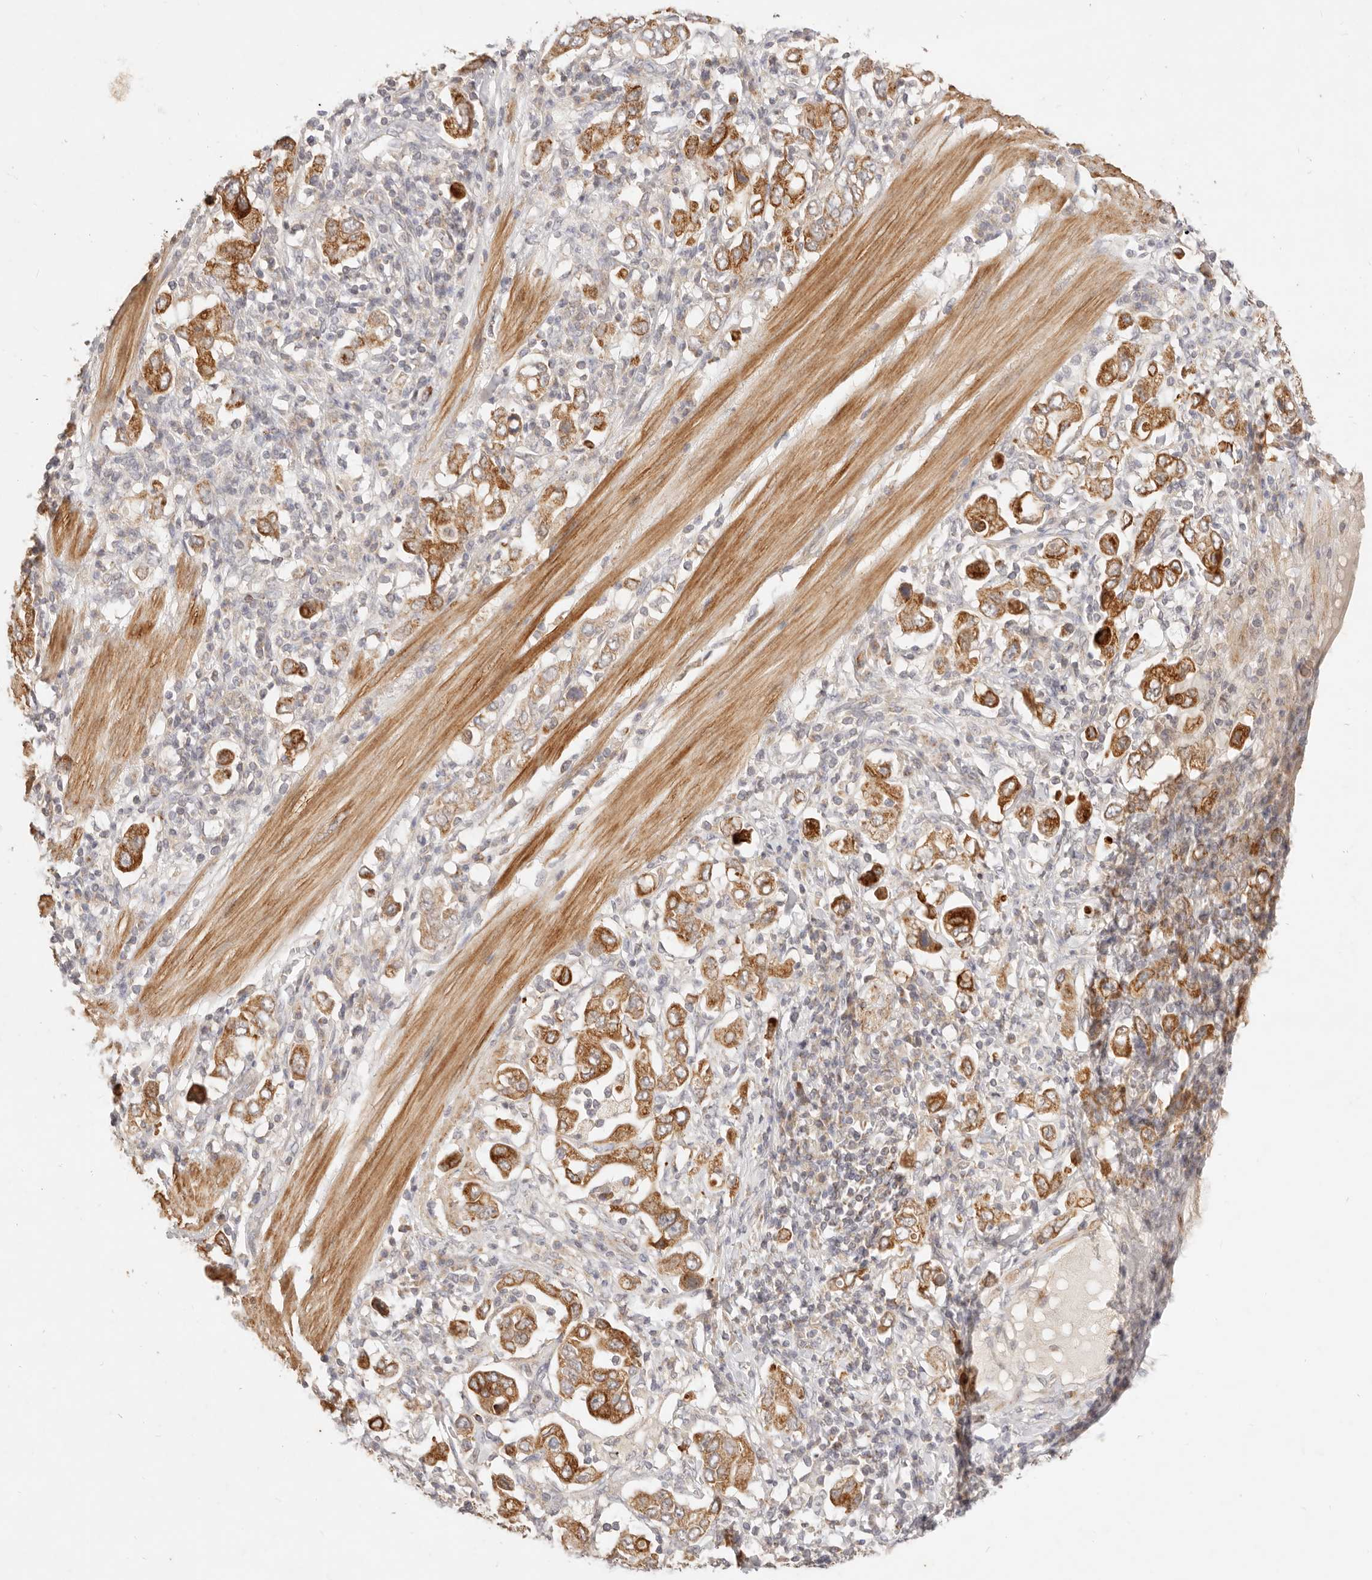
{"staining": {"intensity": "moderate", "quantity": ">75%", "location": "cytoplasmic/membranous"}, "tissue": "stomach cancer", "cell_type": "Tumor cells", "image_type": "cancer", "snomed": [{"axis": "morphology", "description": "Adenocarcinoma, NOS"}, {"axis": "topography", "description": "Stomach, upper"}], "caption": "A medium amount of moderate cytoplasmic/membranous staining is appreciated in approximately >75% of tumor cells in adenocarcinoma (stomach) tissue.", "gene": "RUBCNL", "patient": {"sex": "male", "age": 62}}